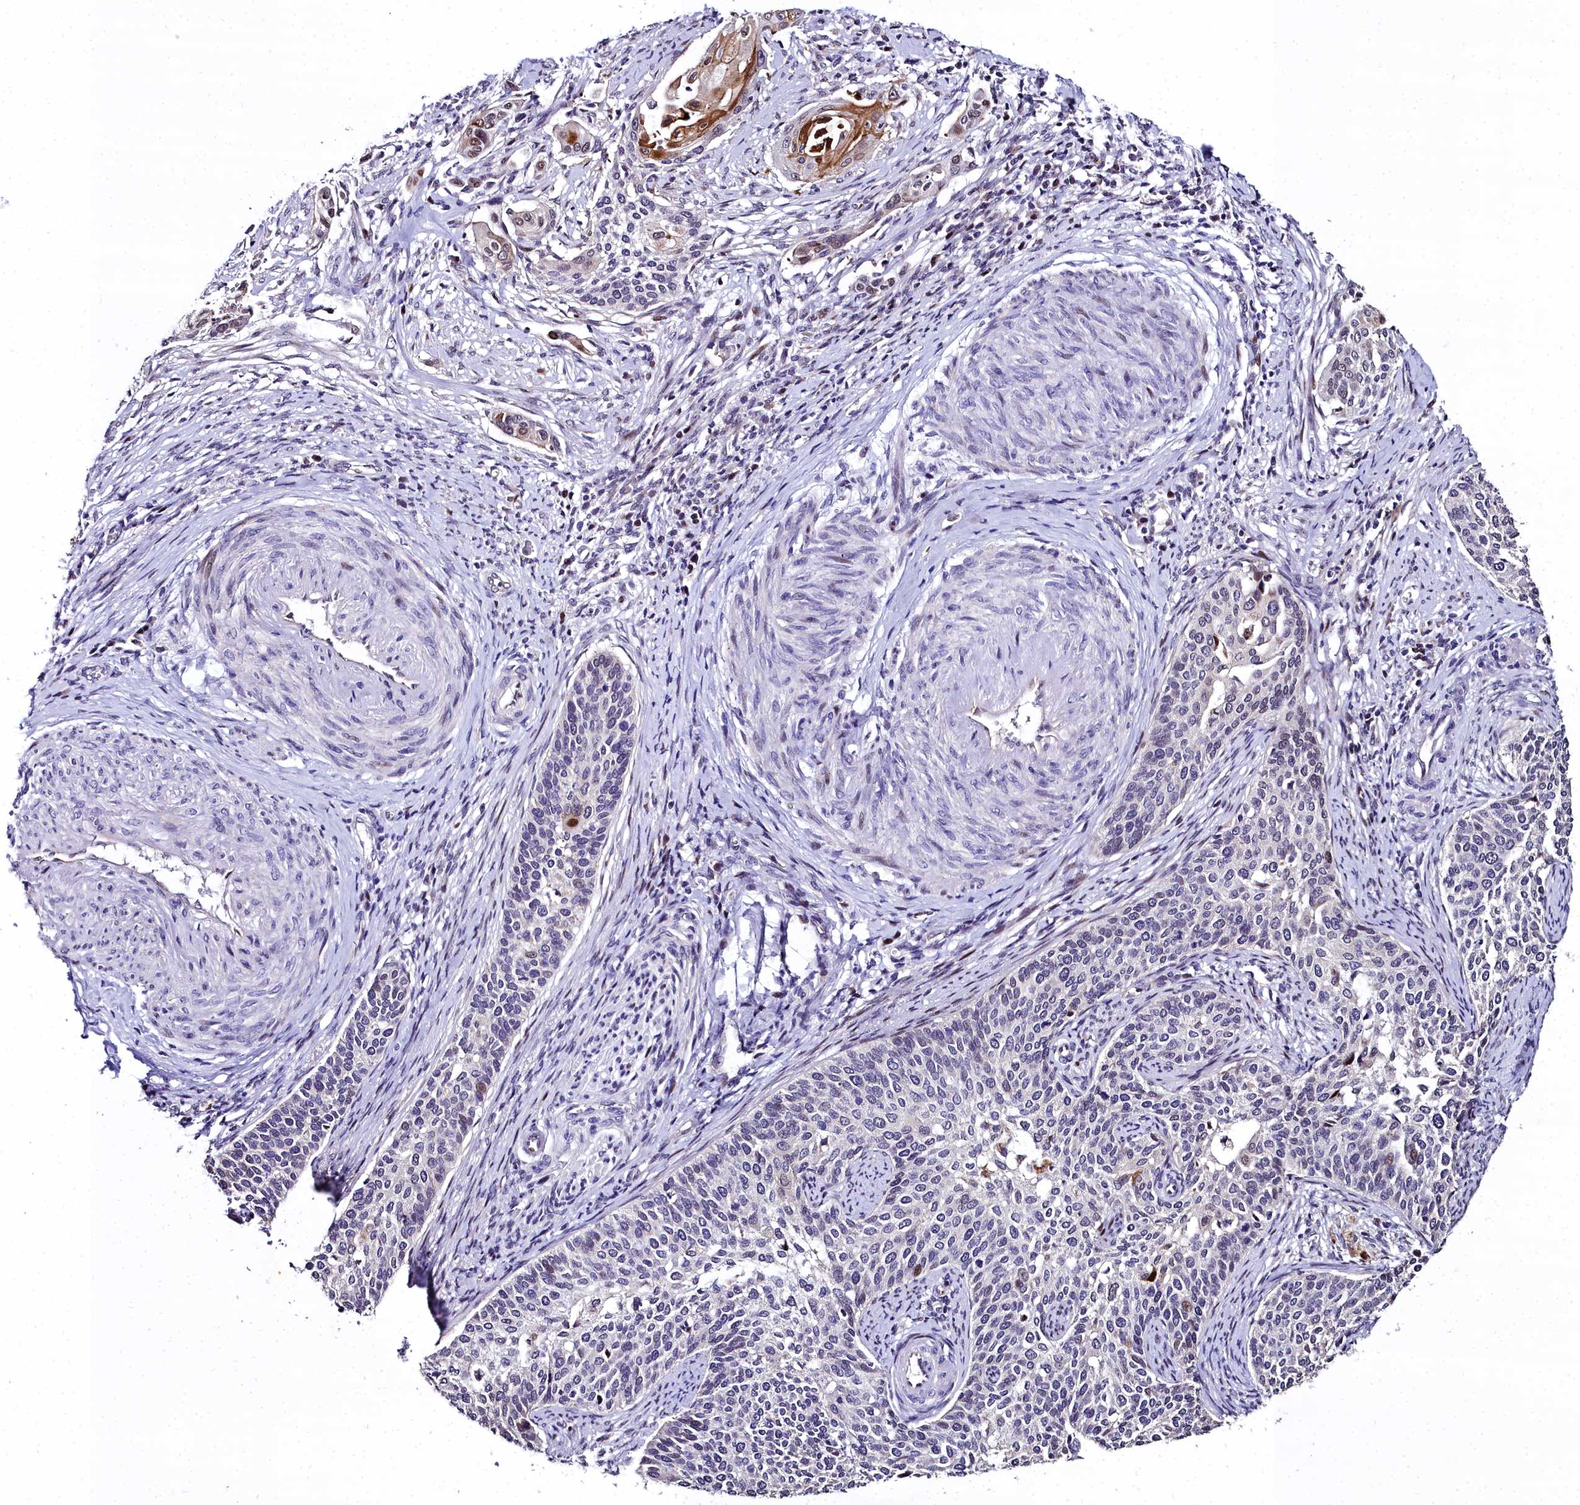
{"staining": {"intensity": "moderate", "quantity": "<25%", "location": "cytoplasmic/membranous,nuclear"}, "tissue": "cervical cancer", "cell_type": "Tumor cells", "image_type": "cancer", "snomed": [{"axis": "morphology", "description": "Squamous cell carcinoma, NOS"}, {"axis": "topography", "description": "Cervix"}], "caption": "A micrograph showing moderate cytoplasmic/membranous and nuclear expression in approximately <25% of tumor cells in cervical cancer, as visualized by brown immunohistochemical staining.", "gene": "AP1M1", "patient": {"sex": "female", "age": 44}}